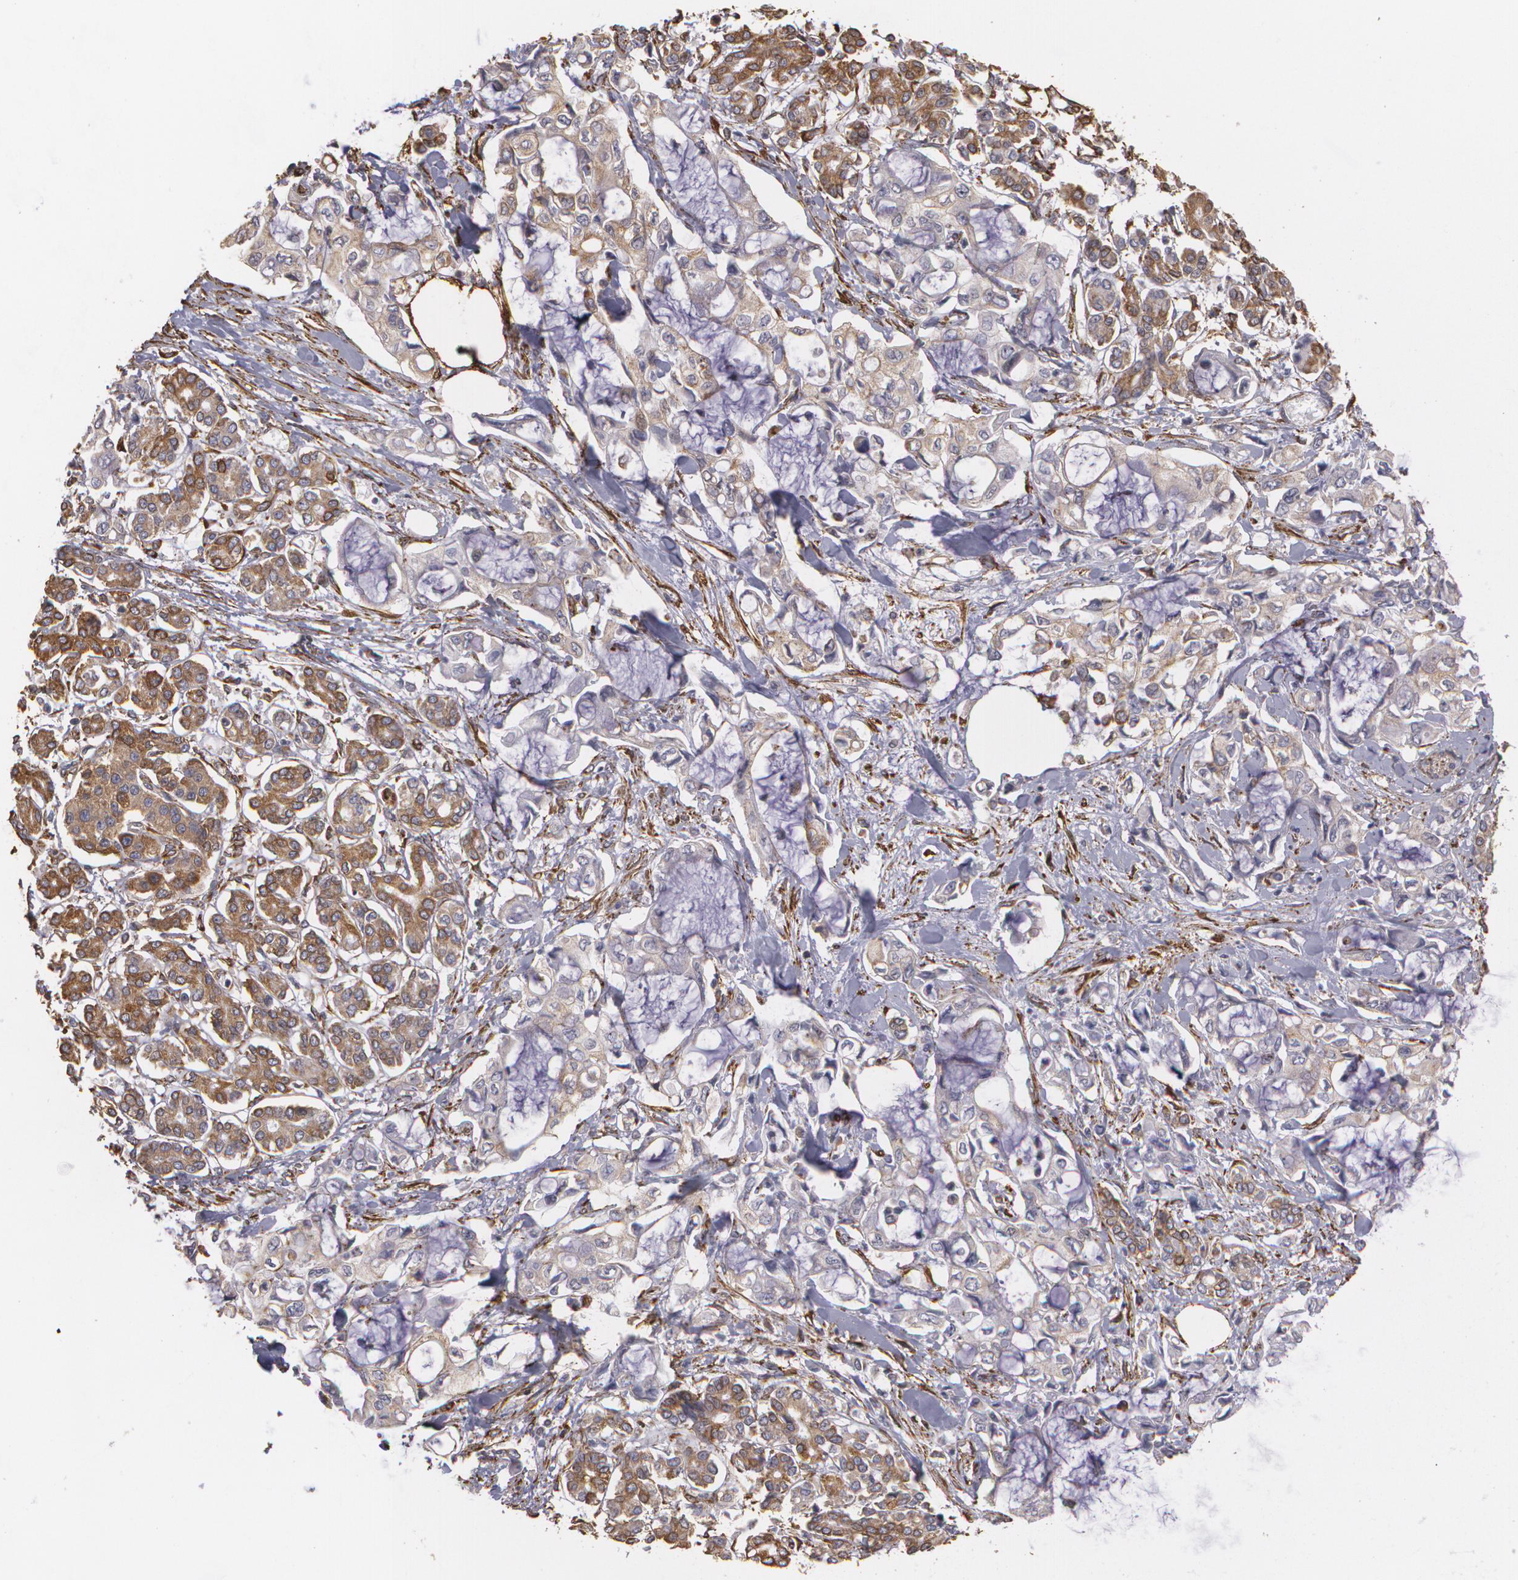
{"staining": {"intensity": "moderate", "quantity": "25%-75%", "location": "cytoplasmic/membranous"}, "tissue": "pancreatic cancer", "cell_type": "Tumor cells", "image_type": "cancer", "snomed": [{"axis": "morphology", "description": "Adenocarcinoma, NOS"}, {"axis": "topography", "description": "Pancreas"}], "caption": "Immunohistochemistry (IHC) (DAB) staining of adenocarcinoma (pancreatic) demonstrates moderate cytoplasmic/membranous protein staining in approximately 25%-75% of tumor cells.", "gene": "CYB5R3", "patient": {"sex": "female", "age": 70}}